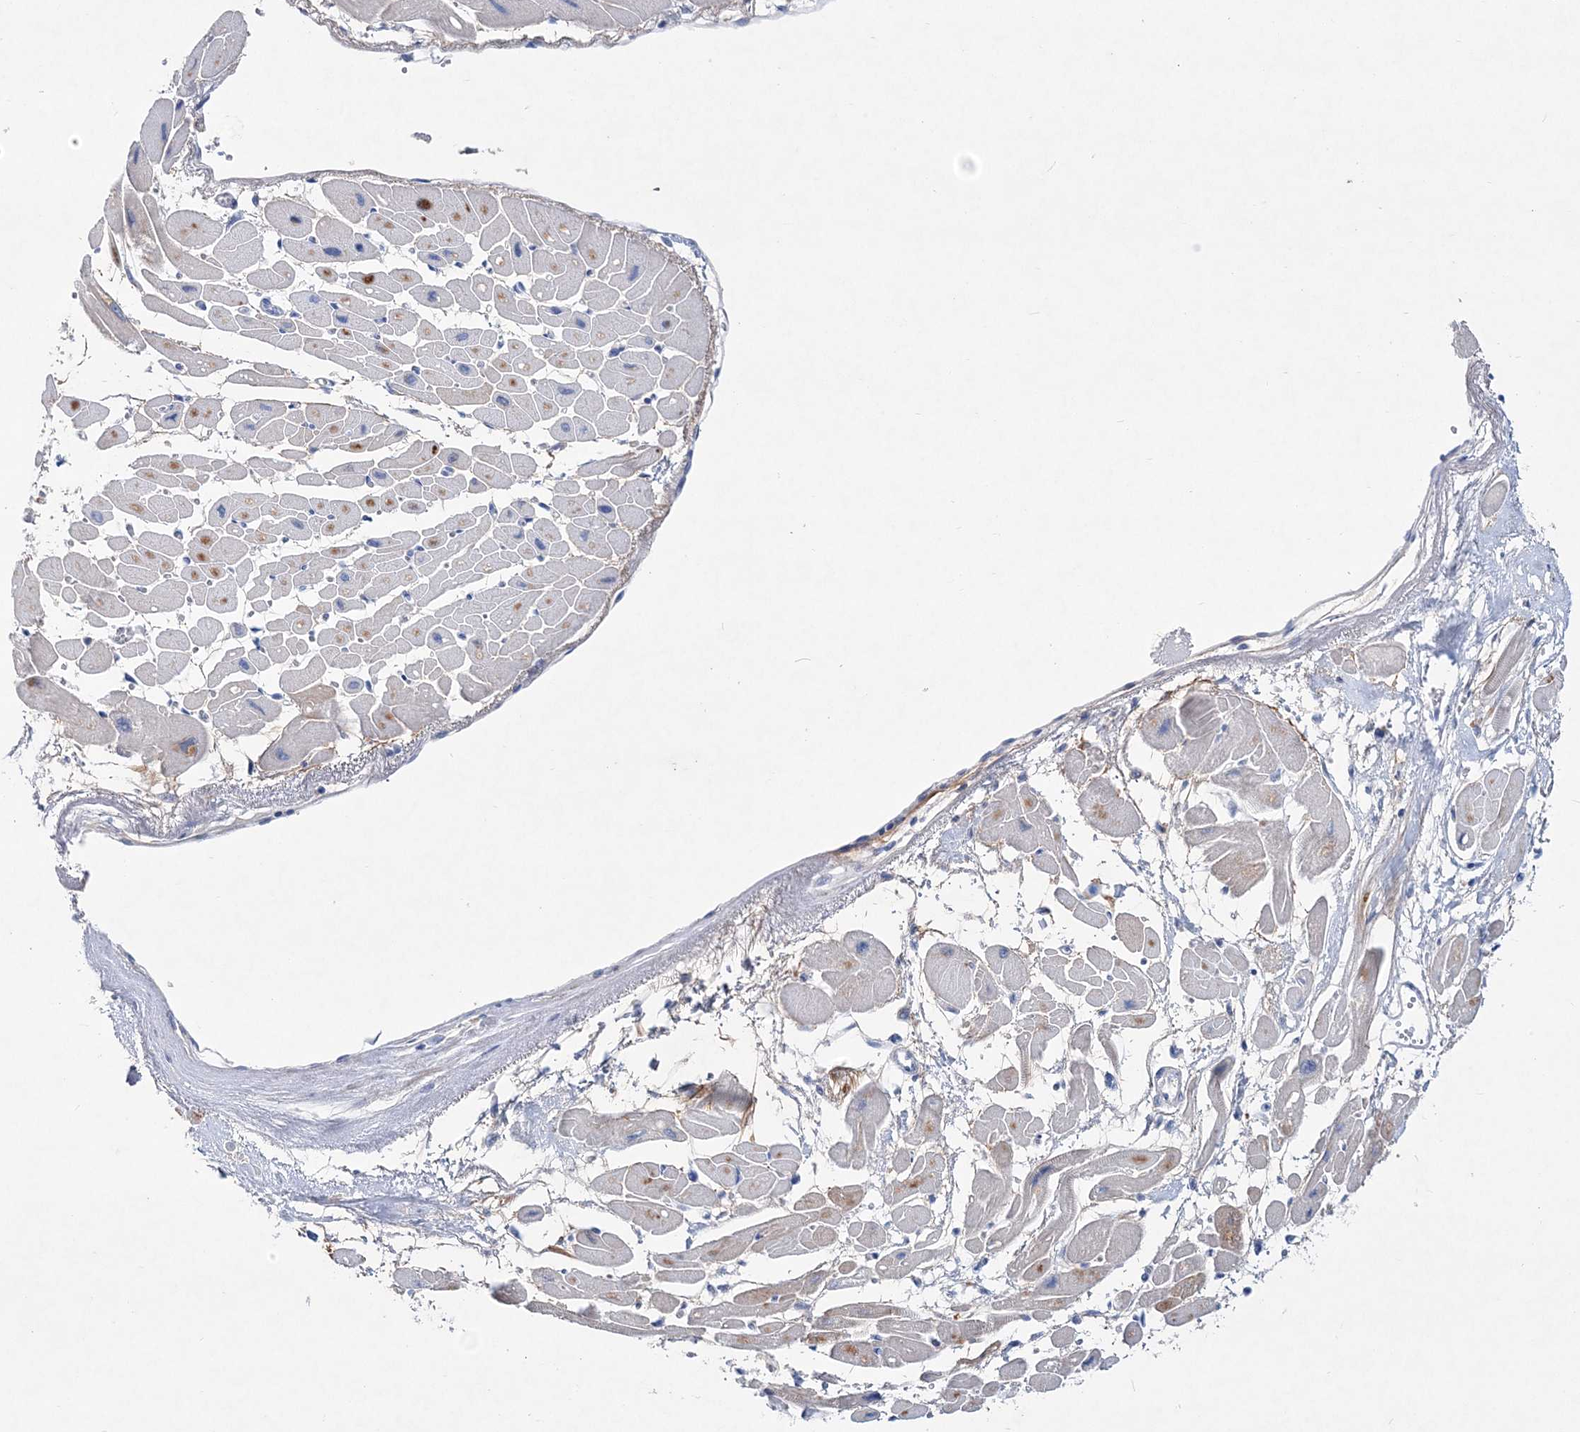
{"staining": {"intensity": "weak", "quantity": "<25%", "location": "cytoplasmic/membranous"}, "tissue": "heart muscle", "cell_type": "Cardiomyocytes", "image_type": "normal", "snomed": [{"axis": "morphology", "description": "Normal tissue, NOS"}, {"axis": "topography", "description": "Heart"}], "caption": "High magnification brightfield microscopy of unremarkable heart muscle stained with DAB (3,3'-diaminobenzidine) (brown) and counterstained with hematoxylin (blue): cardiomyocytes show no significant staining. (DAB (3,3'-diaminobenzidine) immunohistochemistry visualized using brightfield microscopy, high magnification).", "gene": "SPINK7", "patient": {"sex": "female", "age": 54}}